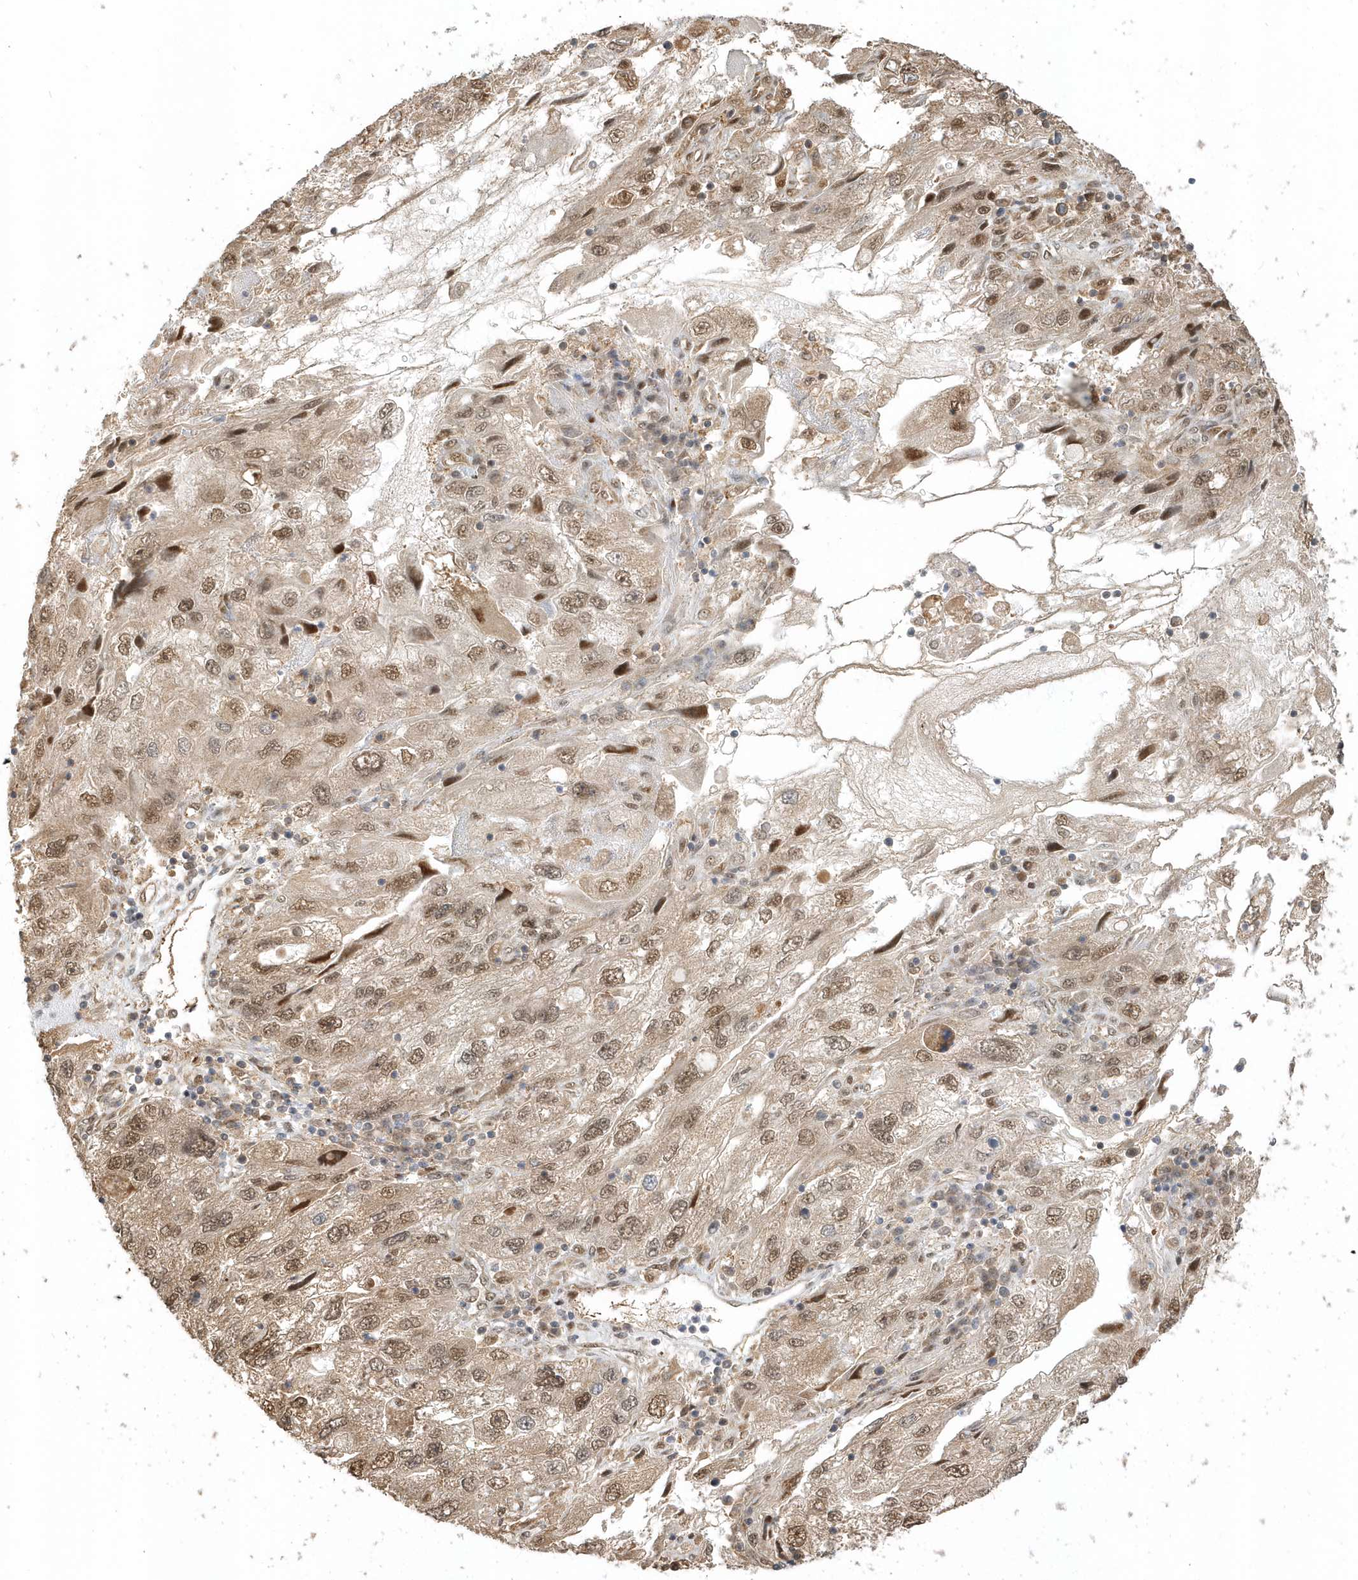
{"staining": {"intensity": "moderate", "quantity": ">75%", "location": "nuclear"}, "tissue": "endometrial cancer", "cell_type": "Tumor cells", "image_type": "cancer", "snomed": [{"axis": "morphology", "description": "Adenocarcinoma, NOS"}, {"axis": "topography", "description": "Endometrium"}], "caption": "Adenocarcinoma (endometrial) stained with a brown dye displays moderate nuclear positive staining in approximately >75% of tumor cells.", "gene": "PSMD6", "patient": {"sex": "female", "age": 49}}